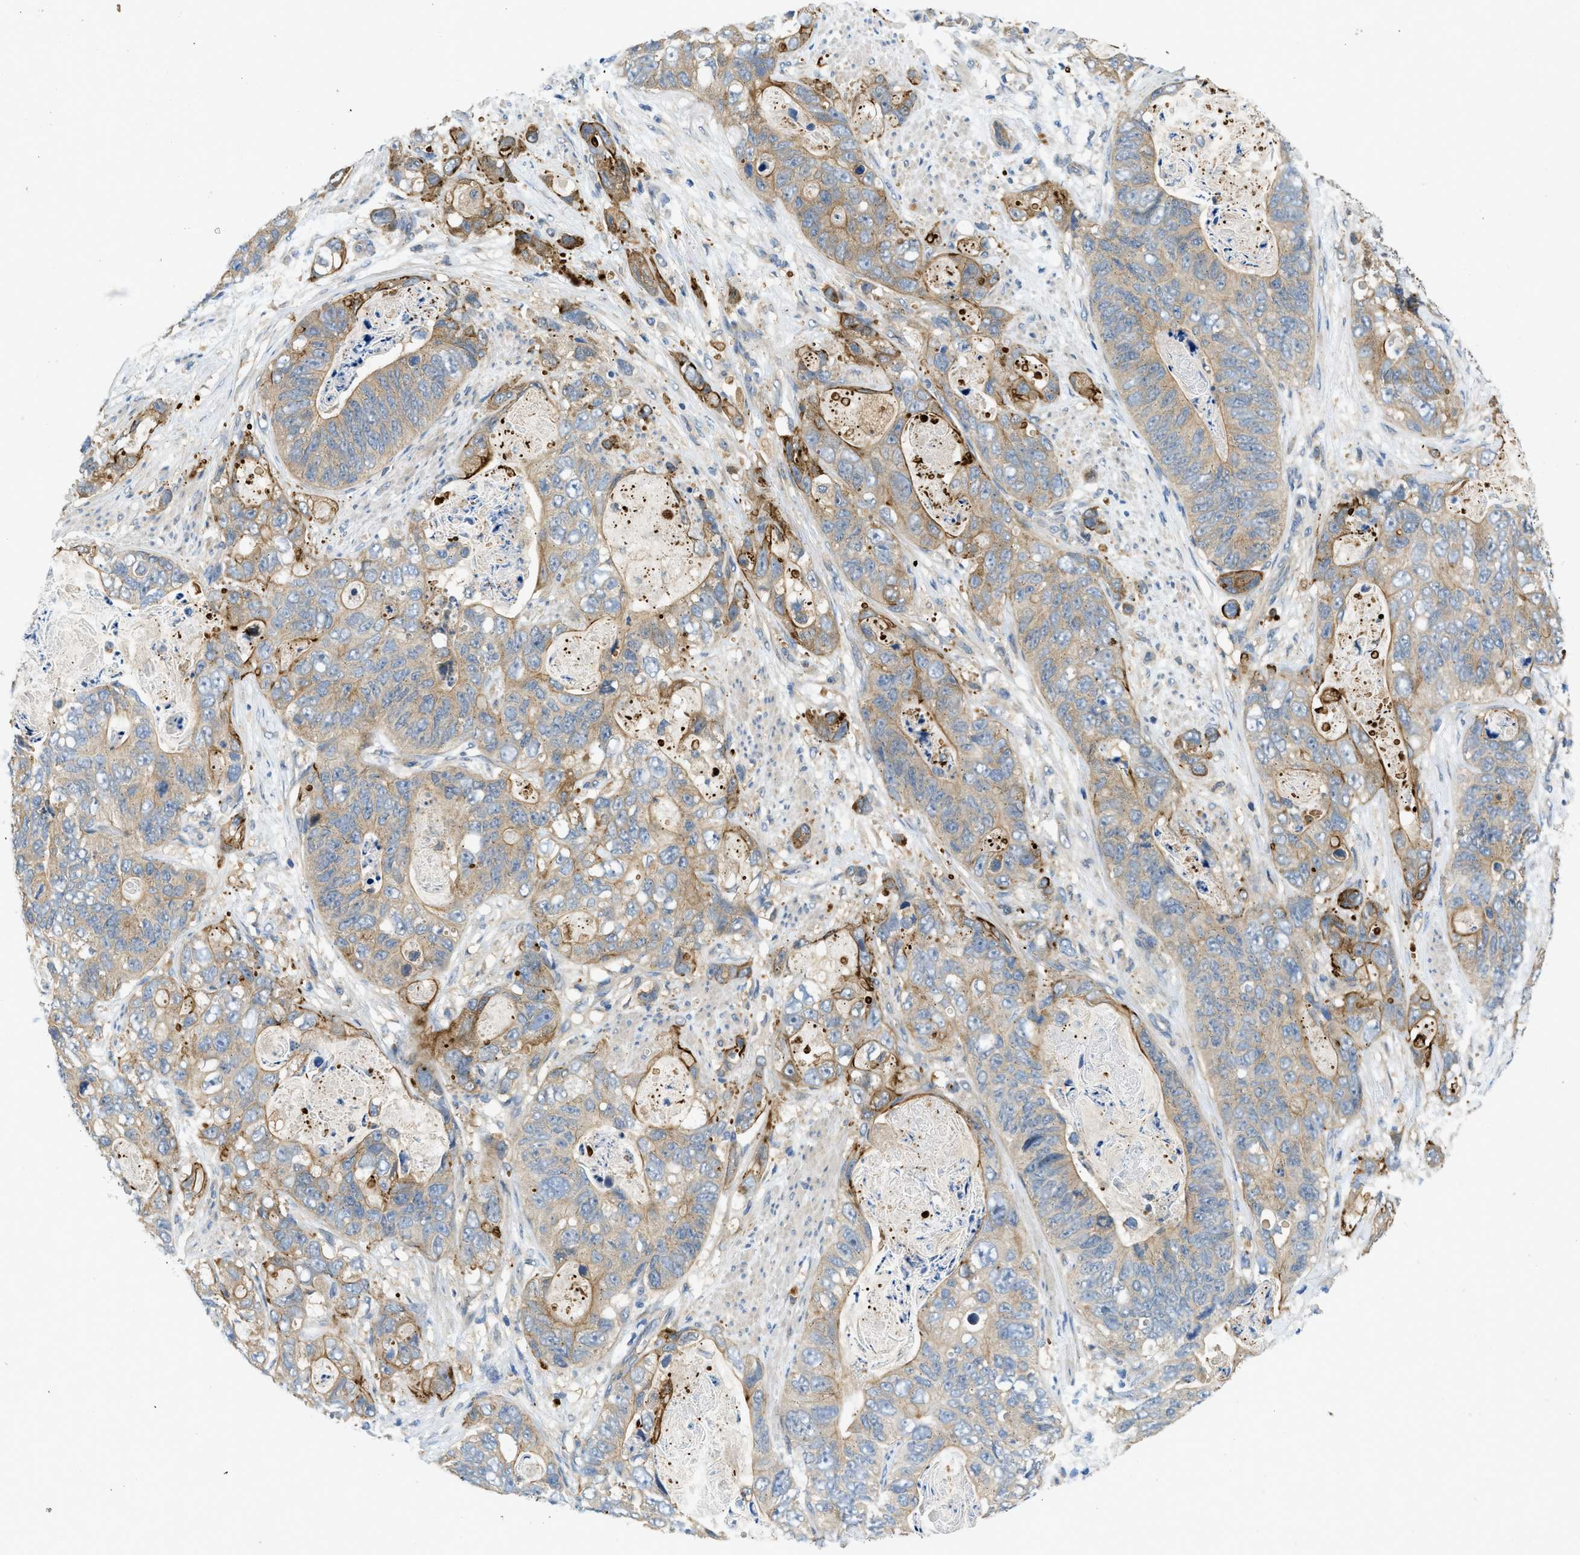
{"staining": {"intensity": "moderate", "quantity": "25%-75%", "location": "cytoplasmic/membranous"}, "tissue": "stomach cancer", "cell_type": "Tumor cells", "image_type": "cancer", "snomed": [{"axis": "morphology", "description": "Adenocarcinoma, NOS"}, {"axis": "topography", "description": "Stomach"}], "caption": "Immunohistochemistry micrograph of human stomach cancer (adenocarcinoma) stained for a protein (brown), which reveals medium levels of moderate cytoplasmic/membranous expression in about 25%-75% of tumor cells.", "gene": "RIPK2", "patient": {"sex": "female", "age": 89}}